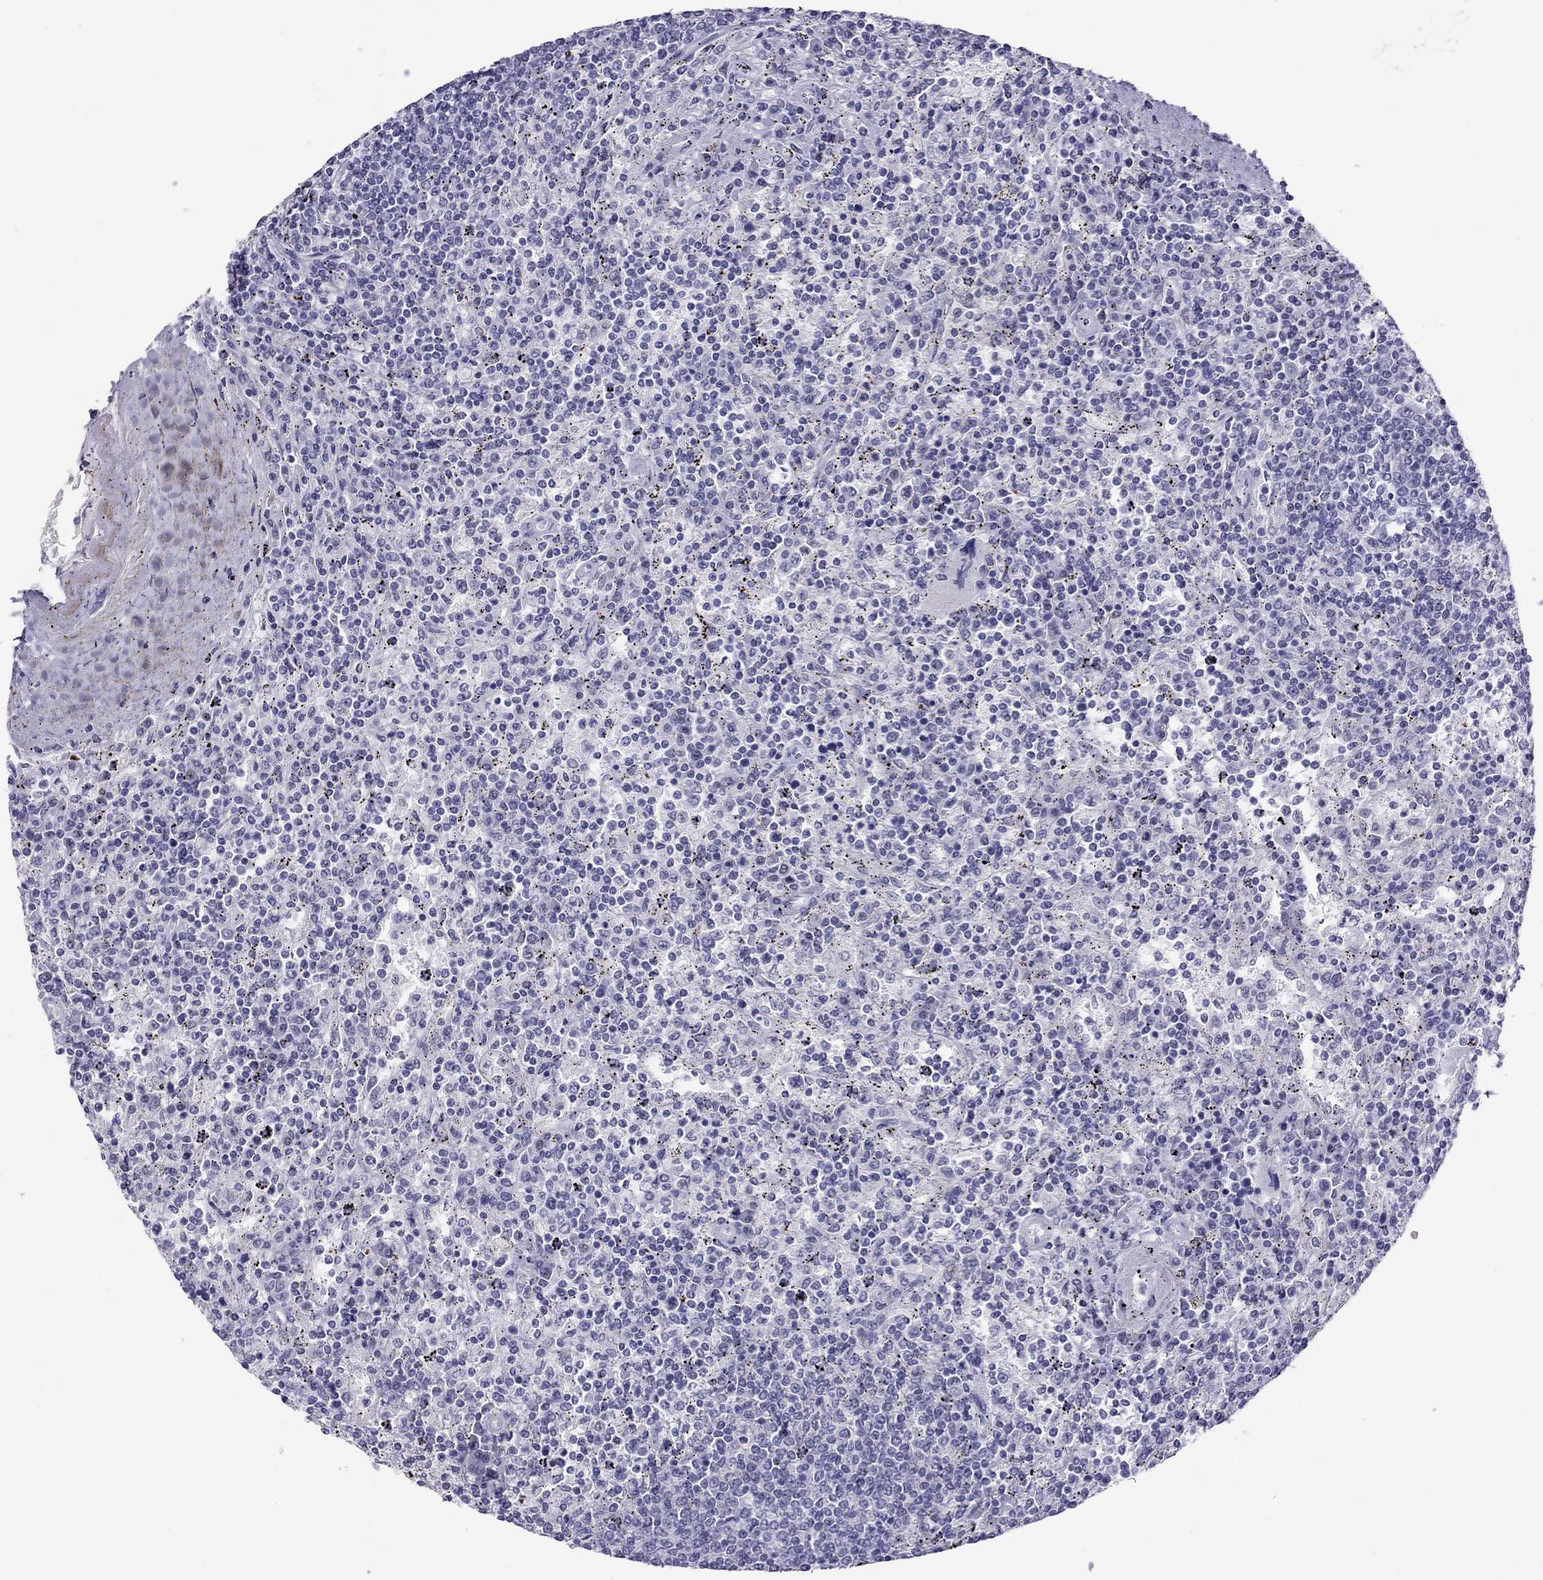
{"staining": {"intensity": "negative", "quantity": "none", "location": "none"}, "tissue": "lymphoma", "cell_type": "Tumor cells", "image_type": "cancer", "snomed": [{"axis": "morphology", "description": "Malignant lymphoma, non-Hodgkin's type, Low grade"}, {"axis": "topography", "description": "Spleen"}], "caption": "IHC image of human low-grade malignant lymphoma, non-Hodgkin's type stained for a protein (brown), which displays no positivity in tumor cells.", "gene": "CHRNB3", "patient": {"sex": "male", "age": 62}}